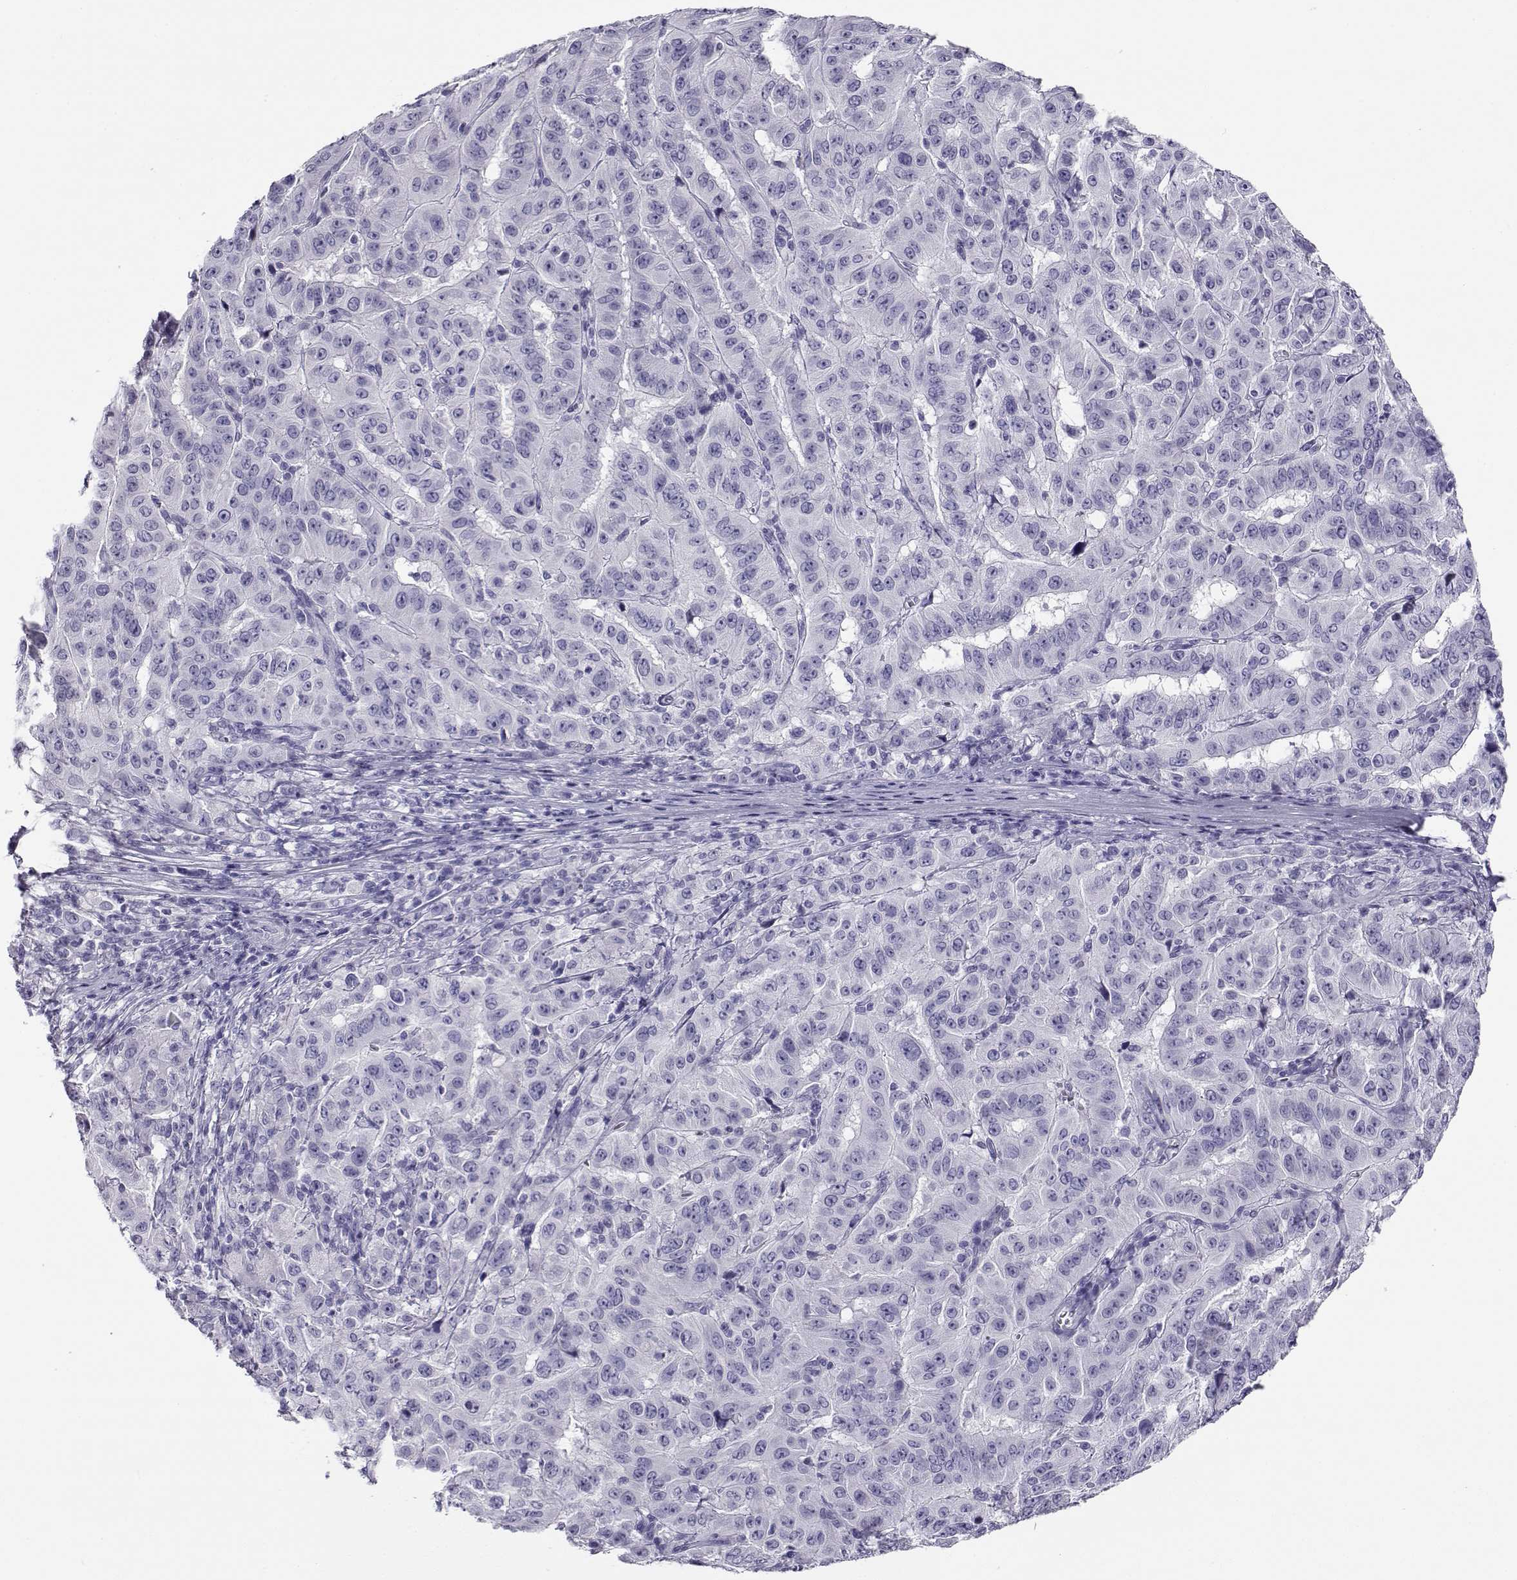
{"staining": {"intensity": "negative", "quantity": "none", "location": "none"}, "tissue": "pancreatic cancer", "cell_type": "Tumor cells", "image_type": "cancer", "snomed": [{"axis": "morphology", "description": "Adenocarcinoma, NOS"}, {"axis": "topography", "description": "Pancreas"}], "caption": "High power microscopy photomicrograph of an IHC photomicrograph of adenocarcinoma (pancreatic), revealing no significant expression in tumor cells.", "gene": "RHOXF2", "patient": {"sex": "male", "age": 63}}